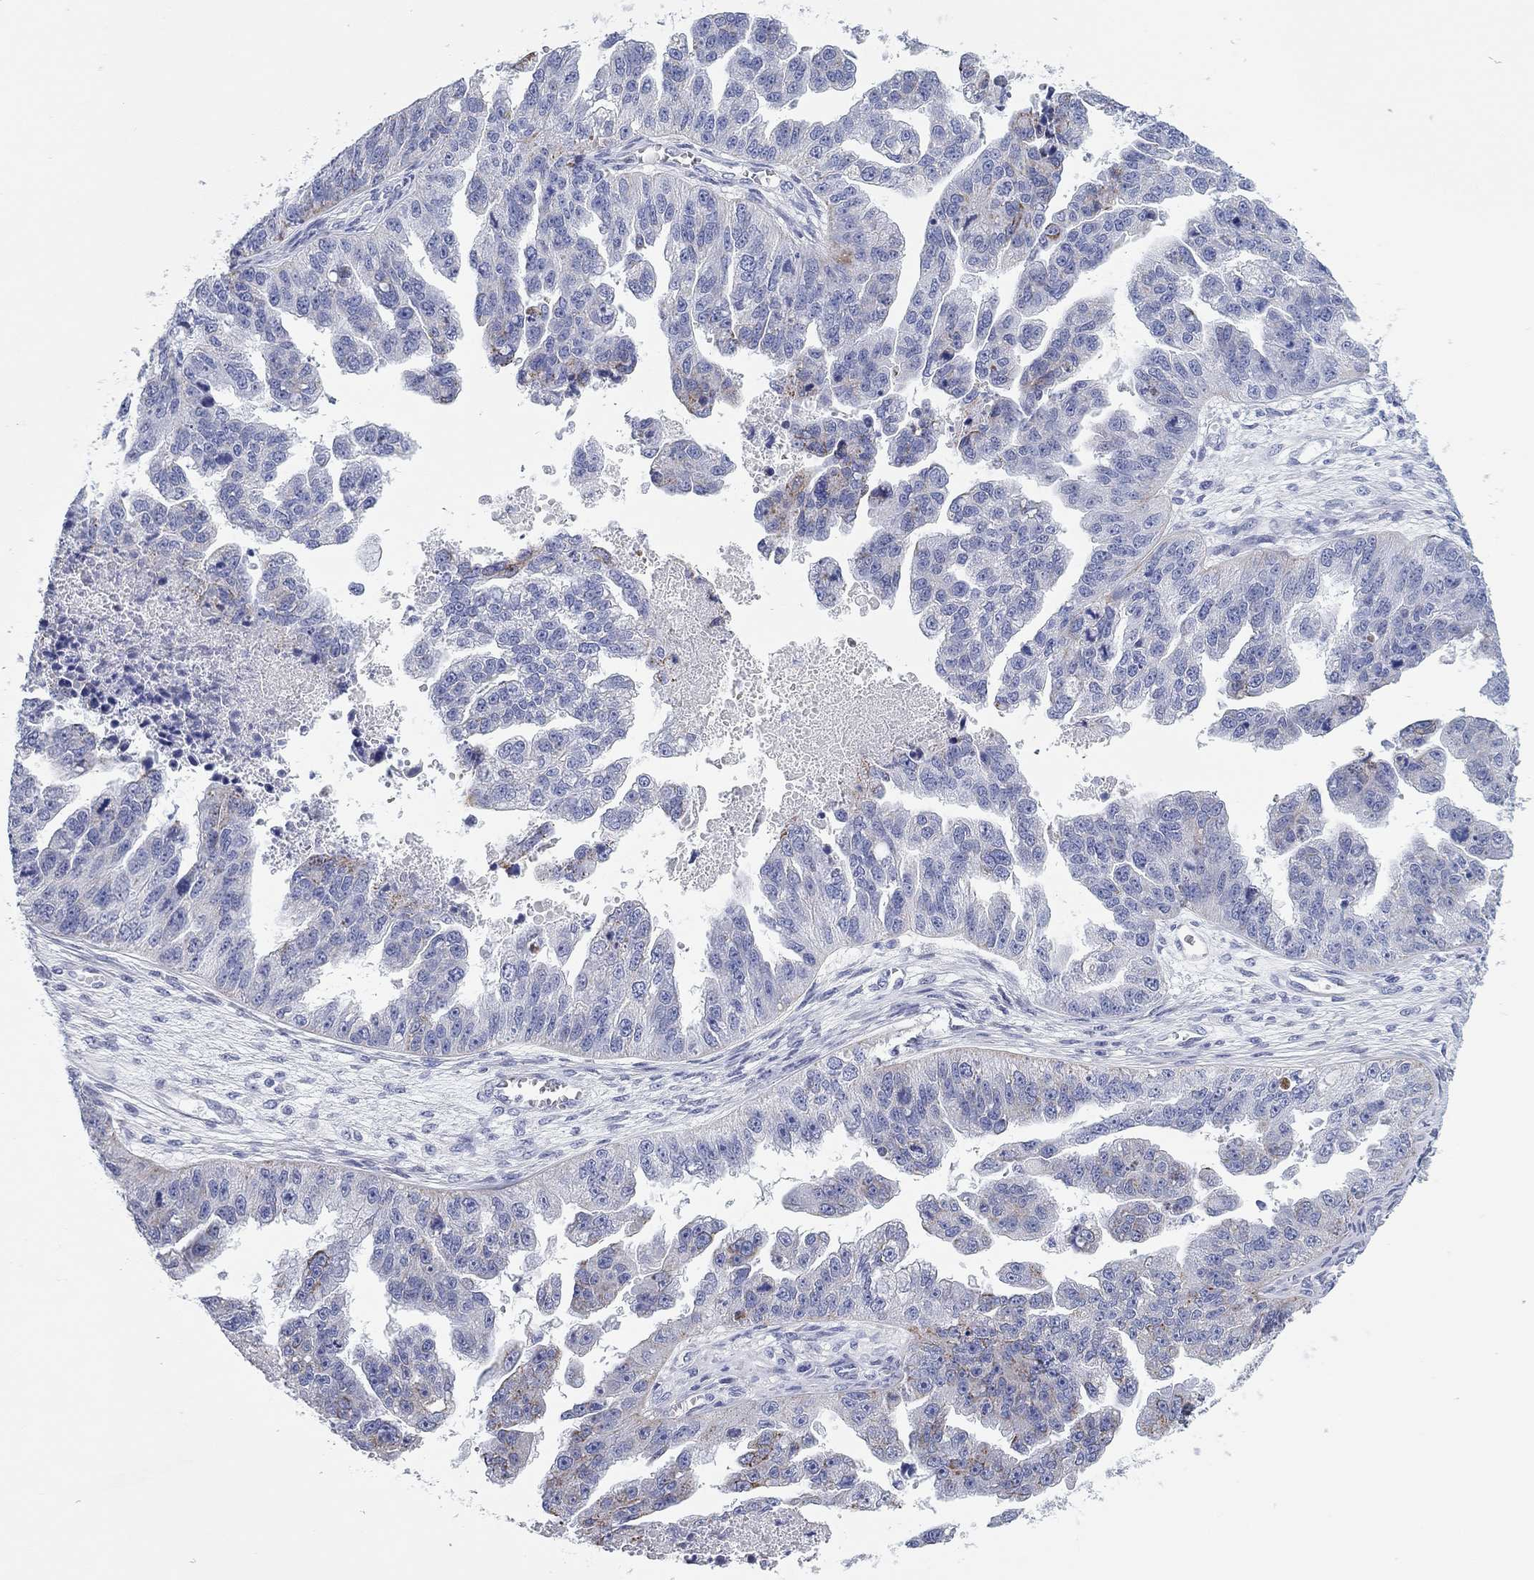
{"staining": {"intensity": "weak", "quantity": "<25%", "location": "cytoplasmic/membranous"}, "tissue": "ovarian cancer", "cell_type": "Tumor cells", "image_type": "cancer", "snomed": [{"axis": "morphology", "description": "Cystadenocarcinoma, serous, NOS"}, {"axis": "topography", "description": "Ovary"}], "caption": "Immunohistochemical staining of human serous cystadenocarcinoma (ovarian) shows no significant staining in tumor cells.", "gene": "CHI3L2", "patient": {"sex": "female", "age": 58}}